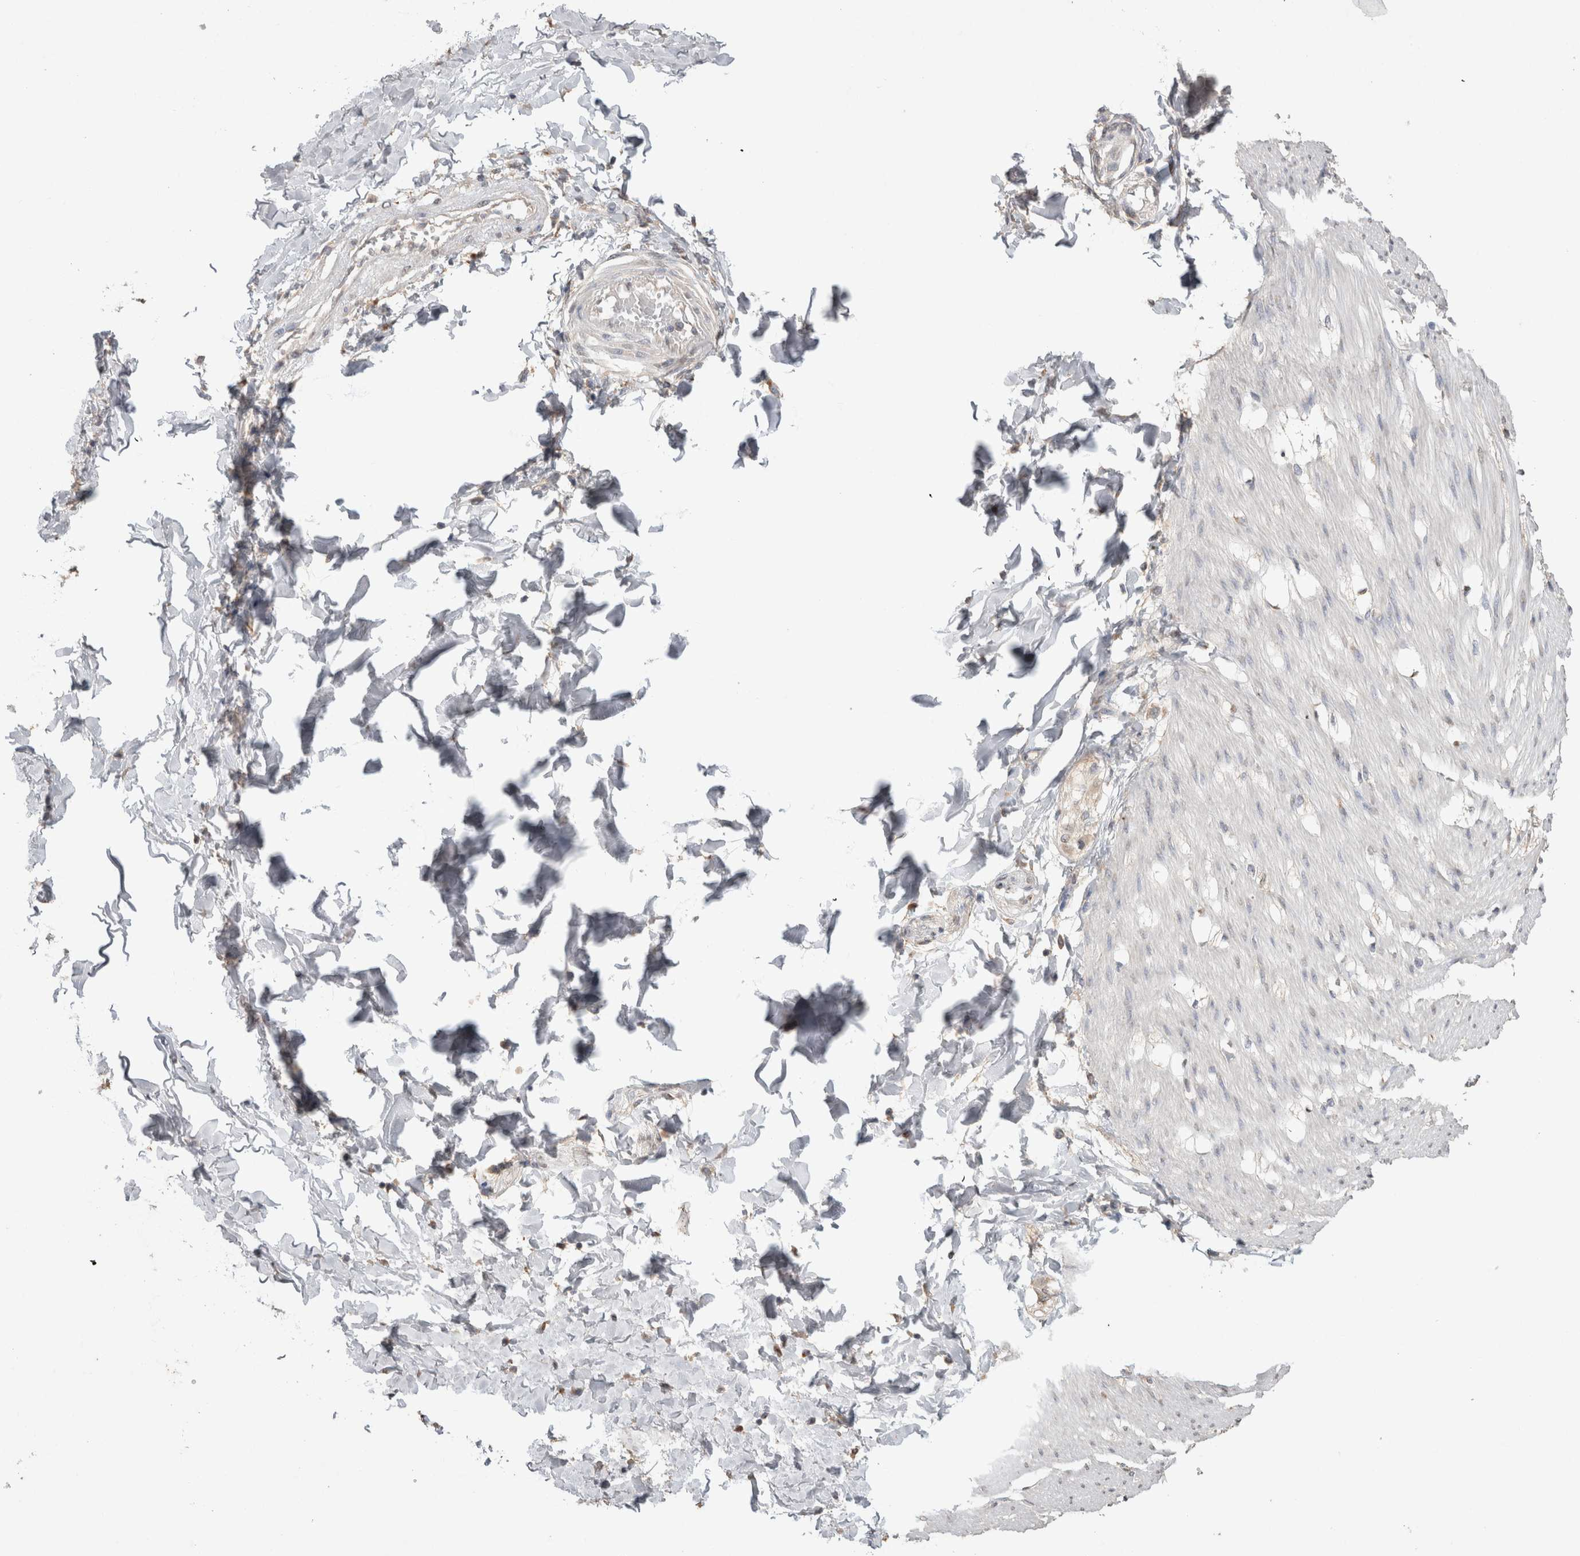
{"staining": {"intensity": "negative", "quantity": "none", "location": "none"}, "tissue": "smooth muscle", "cell_type": "Smooth muscle cells", "image_type": "normal", "snomed": [{"axis": "morphology", "description": "Normal tissue, NOS"}, {"axis": "morphology", "description": "Adenocarcinoma, NOS"}, {"axis": "topography", "description": "Smooth muscle"}, {"axis": "topography", "description": "Colon"}], "caption": "Immunohistochemistry (IHC) micrograph of benign smooth muscle: human smooth muscle stained with DAB (3,3'-diaminobenzidine) exhibits no significant protein staining in smooth muscle cells. (Immunohistochemistry, brightfield microscopy, high magnification).", "gene": "NAALADL2", "patient": {"sex": "male", "age": 14}}